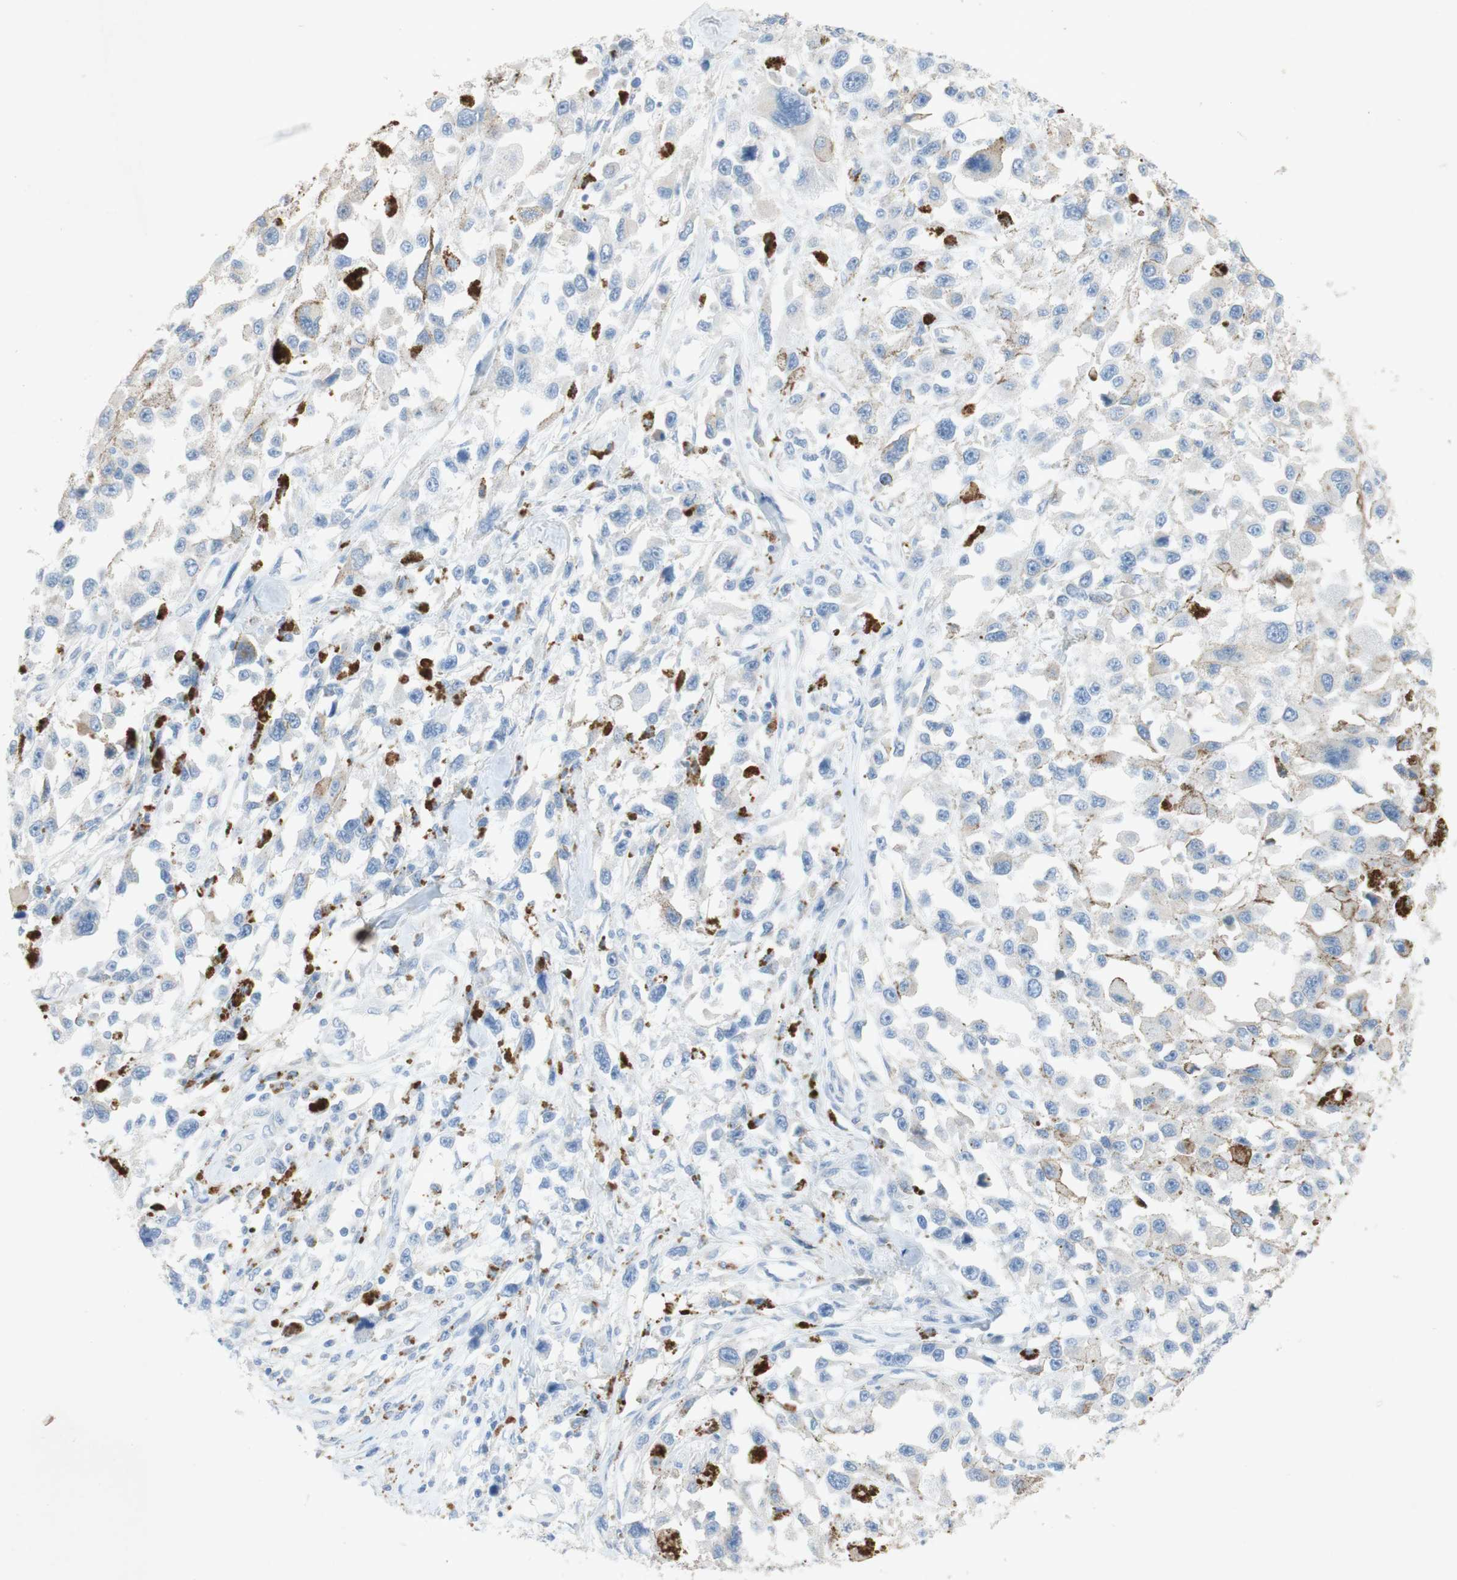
{"staining": {"intensity": "negative", "quantity": "none", "location": "none"}, "tissue": "melanoma", "cell_type": "Tumor cells", "image_type": "cancer", "snomed": [{"axis": "morphology", "description": "Malignant melanoma, Metastatic site"}, {"axis": "topography", "description": "Lymph node"}], "caption": "Micrograph shows no significant protein positivity in tumor cells of malignant melanoma (metastatic site).", "gene": "EPO", "patient": {"sex": "male", "age": 59}}